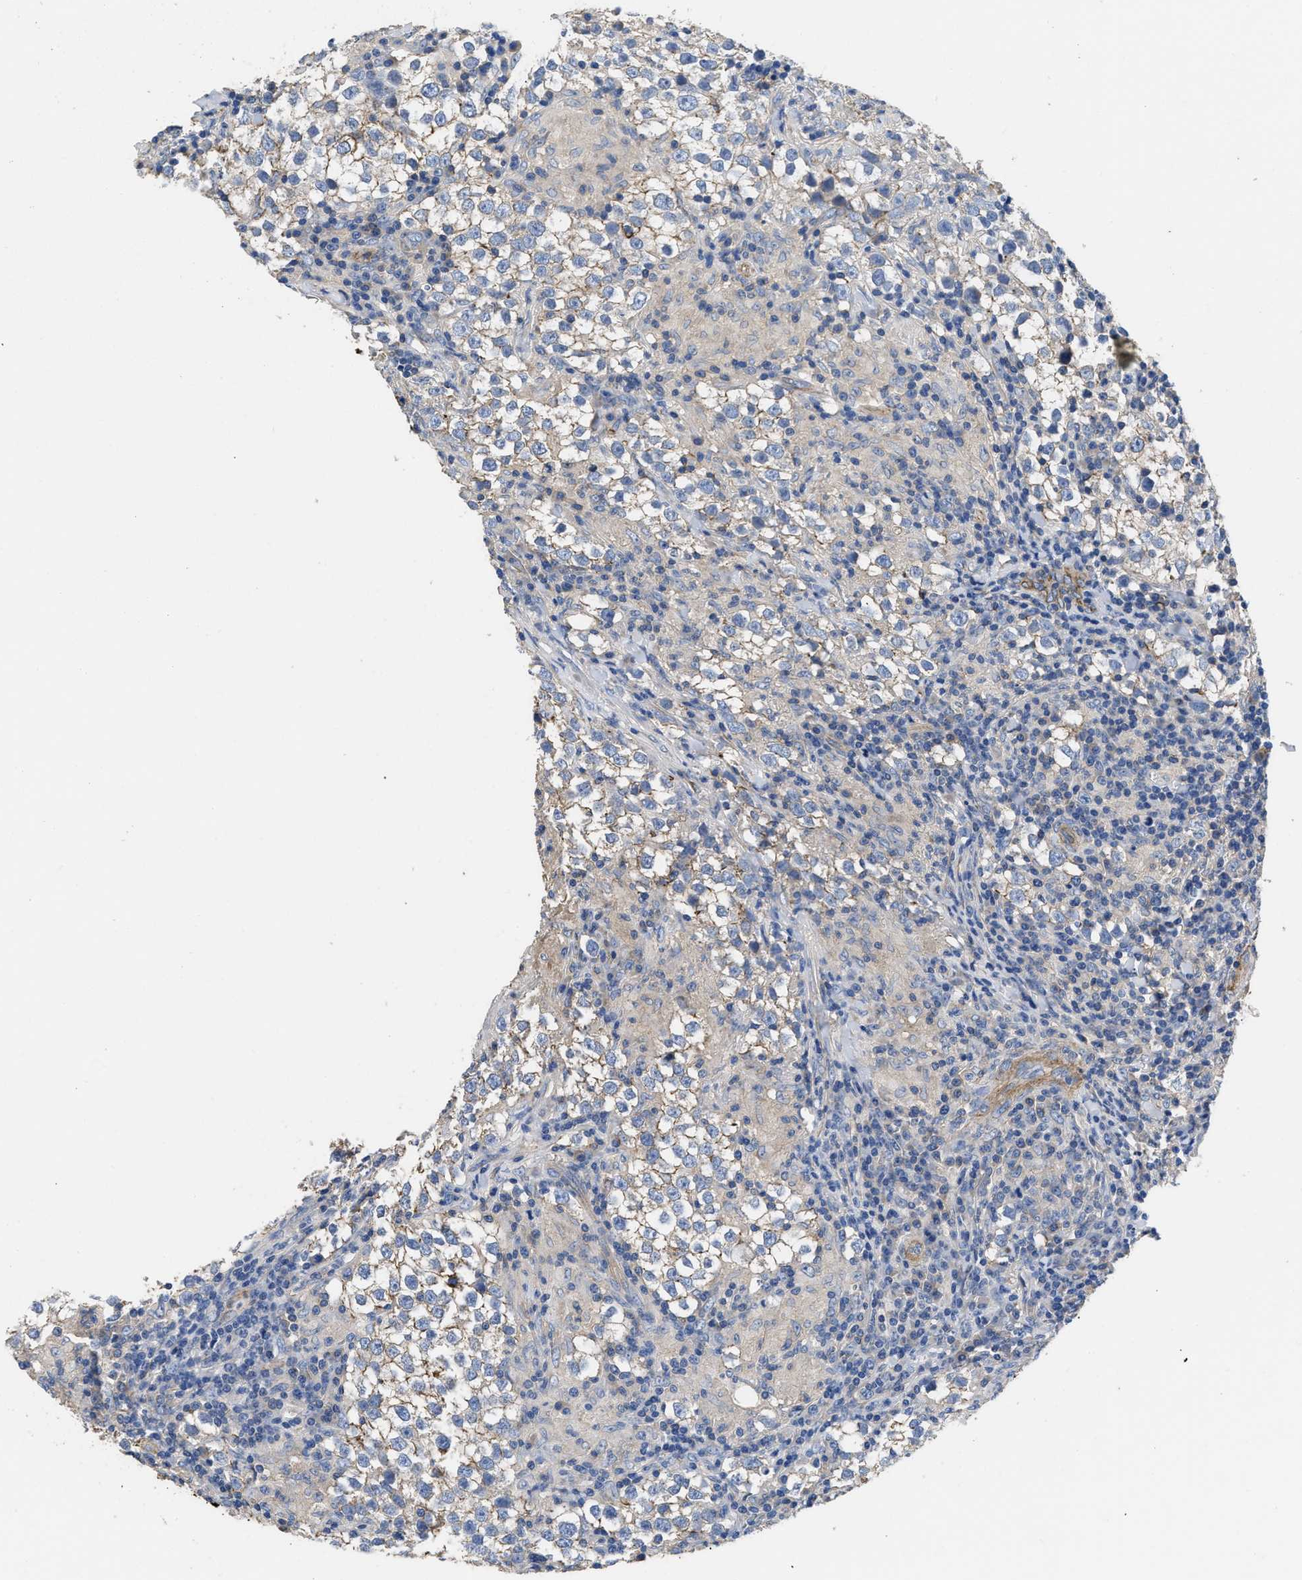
{"staining": {"intensity": "weak", "quantity": "25%-75%", "location": "cytoplasmic/membranous"}, "tissue": "testis cancer", "cell_type": "Tumor cells", "image_type": "cancer", "snomed": [{"axis": "morphology", "description": "Seminoma, NOS"}, {"axis": "morphology", "description": "Carcinoma, Embryonal, NOS"}, {"axis": "topography", "description": "Testis"}], "caption": "IHC (DAB (3,3'-diaminobenzidine)) staining of human testis cancer (embryonal carcinoma) reveals weak cytoplasmic/membranous protein staining in about 25%-75% of tumor cells.", "gene": "USP4", "patient": {"sex": "male", "age": 36}}